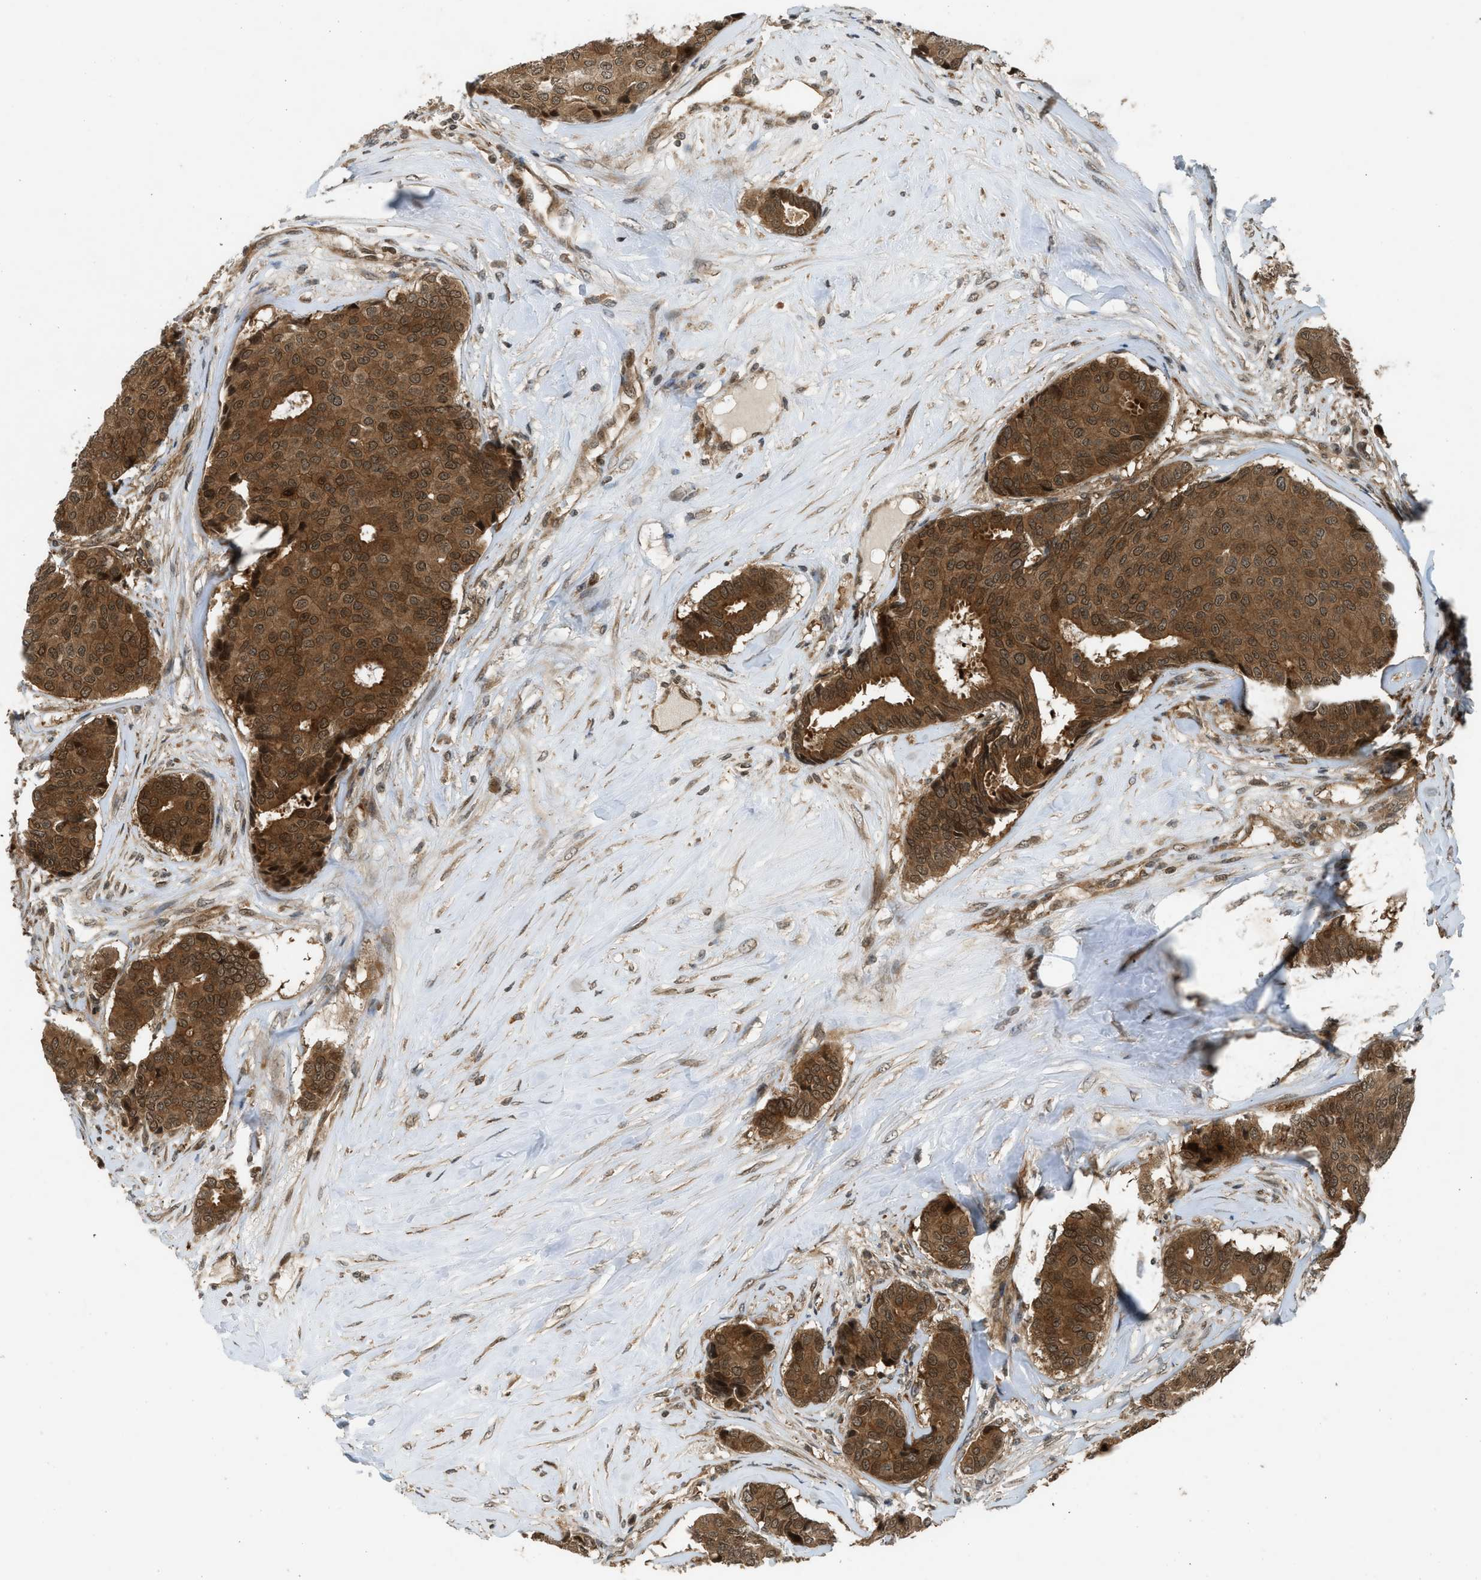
{"staining": {"intensity": "strong", "quantity": ">75%", "location": "cytoplasmic/membranous,nuclear"}, "tissue": "breast cancer", "cell_type": "Tumor cells", "image_type": "cancer", "snomed": [{"axis": "morphology", "description": "Duct carcinoma"}, {"axis": "topography", "description": "Breast"}], "caption": "Protein staining shows strong cytoplasmic/membranous and nuclear expression in approximately >75% of tumor cells in breast cancer (infiltrating ductal carcinoma).", "gene": "TXNL1", "patient": {"sex": "female", "age": 75}}